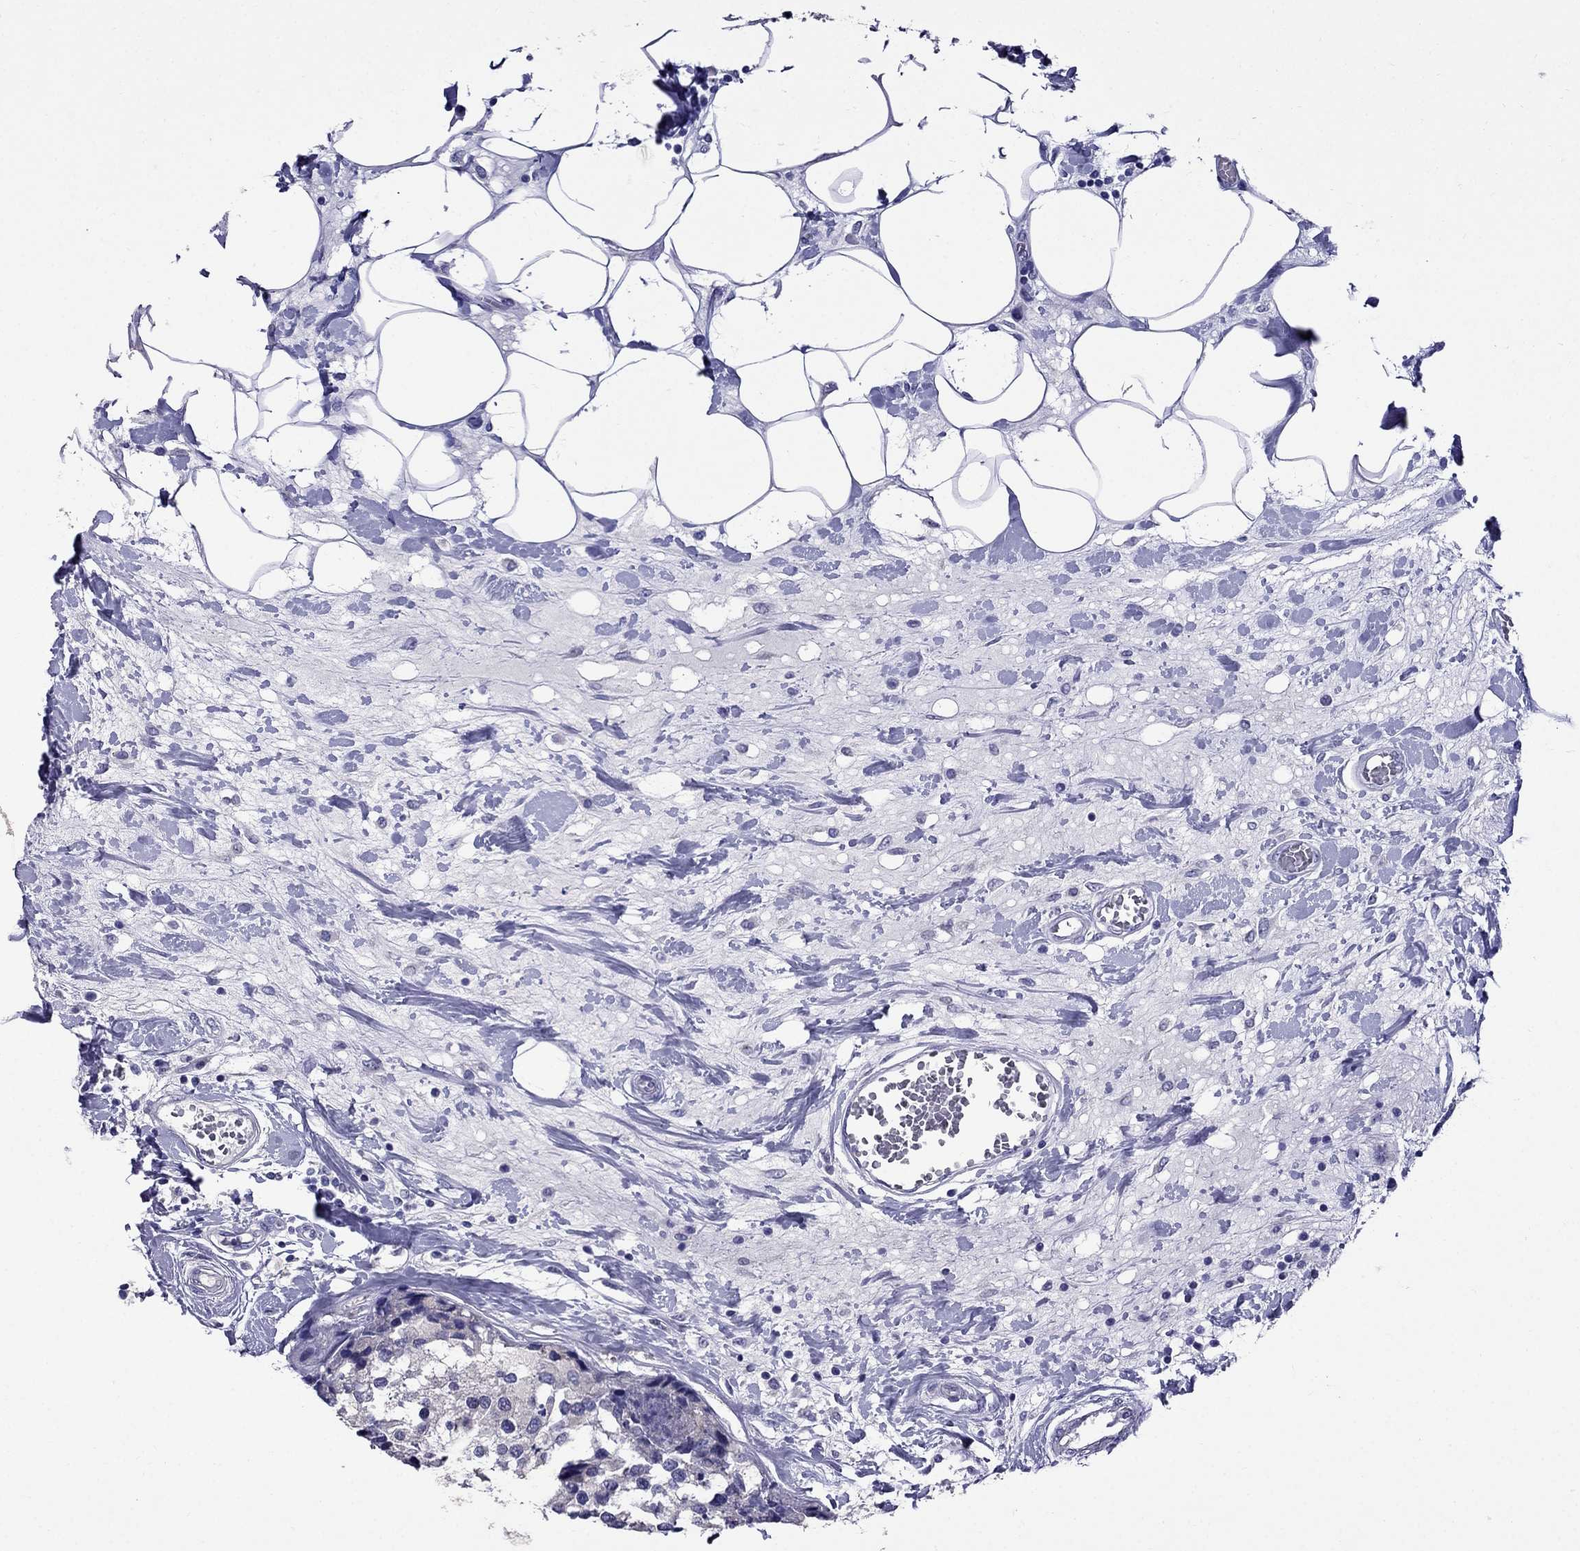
{"staining": {"intensity": "negative", "quantity": "none", "location": "none"}, "tissue": "breast cancer", "cell_type": "Tumor cells", "image_type": "cancer", "snomed": [{"axis": "morphology", "description": "Lobular carcinoma"}, {"axis": "topography", "description": "Breast"}], "caption": "DAB immunohistochemical staining of human lobular carcinoma (breast) displays no significant expression in tumor cells.", "gene": "OXCT2", "patient": {"sex": "female", "age": 59}}